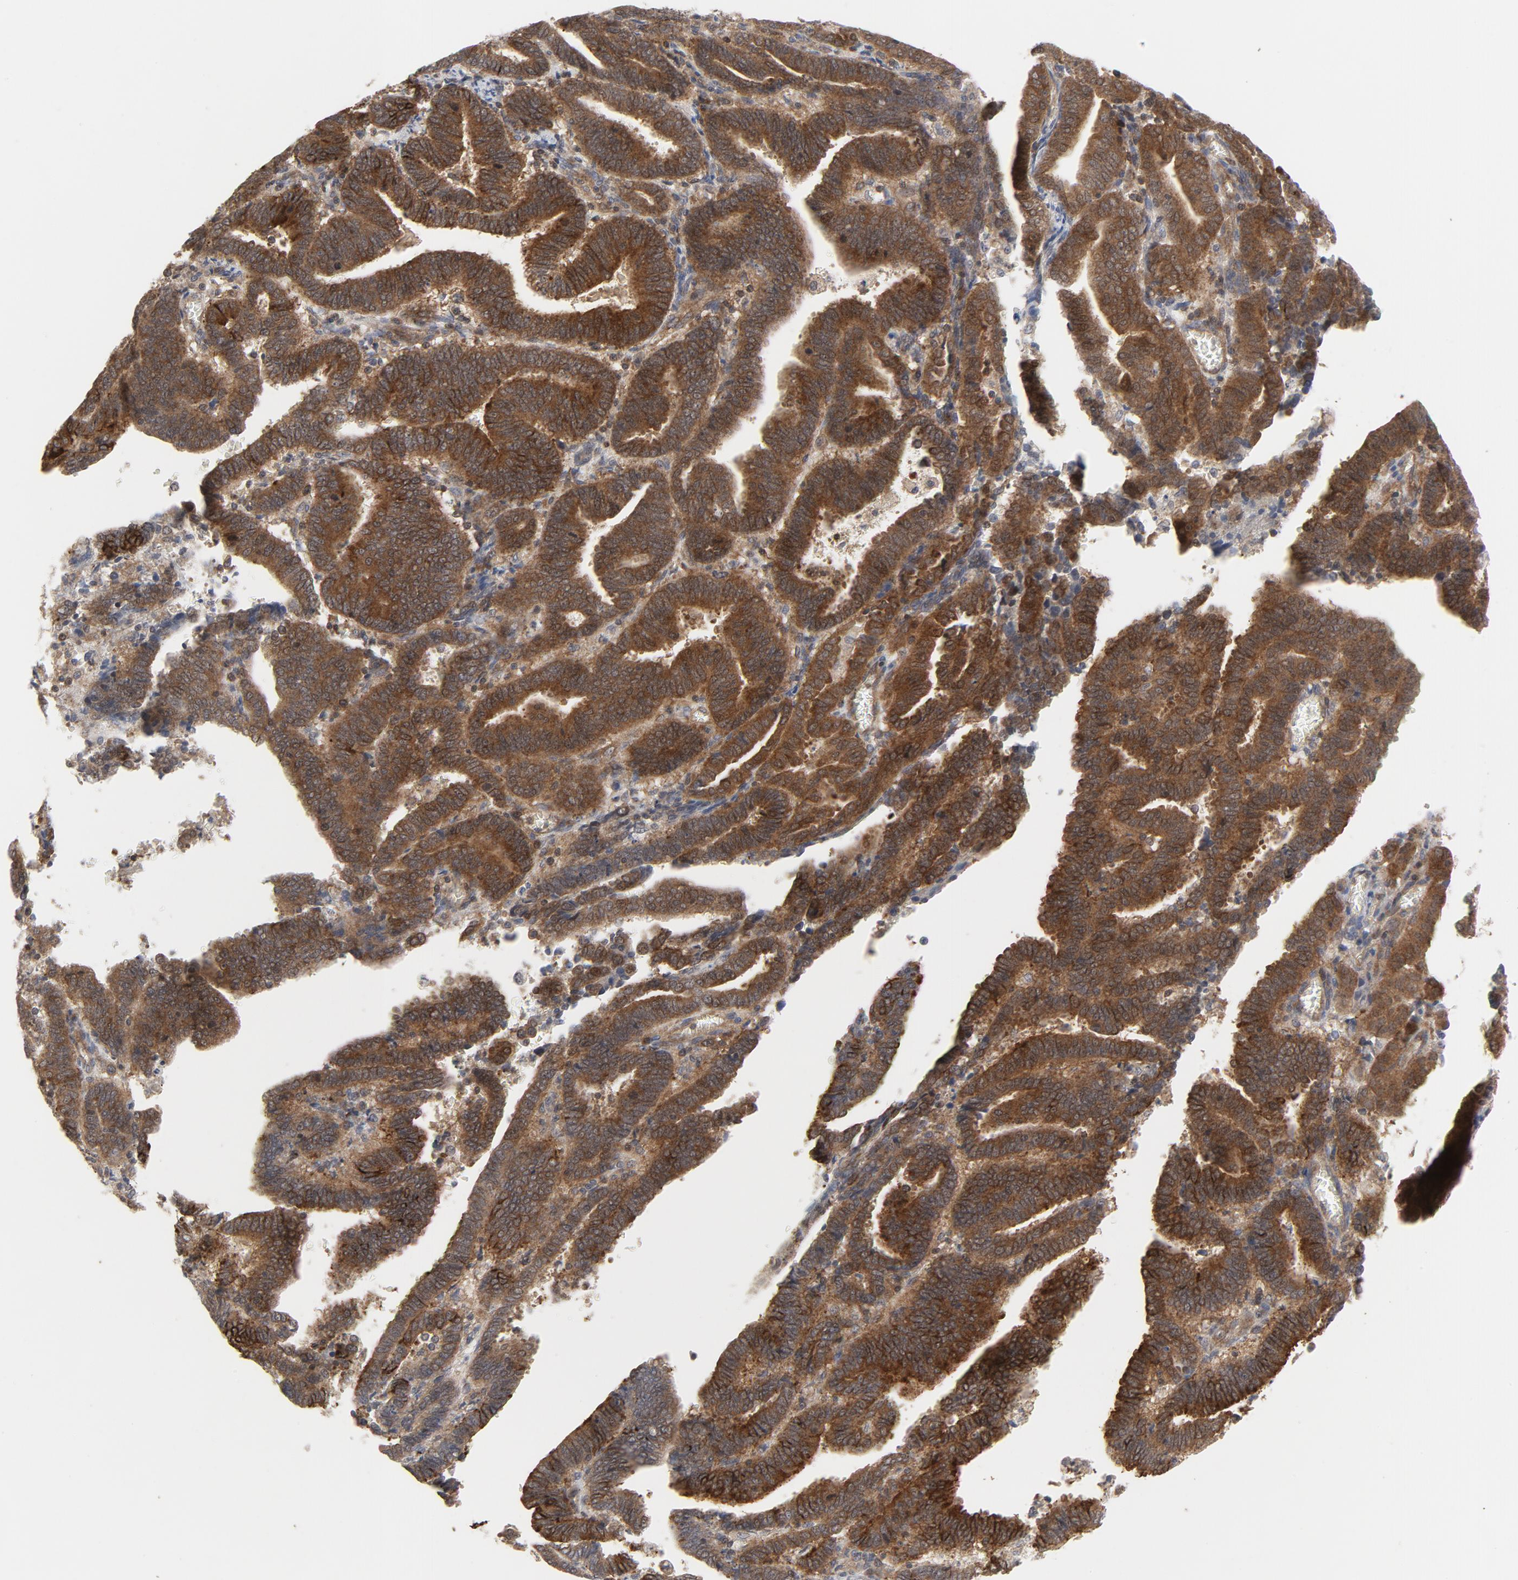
{"staining": {"intensity": "strong", "quantity": ">75%", "location": "cytoplasmic/membranous"}, "tissue": "endometrial cancer", "cell_type": "Tumor cells", "image_type": "cancer", "snomed": [{"axis": "morphology", "description": "Adenocarcinoma, NOS"}, {"axis": "topography", "description": "Uterus"}], "caption": "Approximately >75% of tumor cells in endometrial cancer (adenocarcinoma) reveal strong cytoplasmic/membranous protein staining as visualized by brown immunohistochemical staining.", "gene": "MAP2K7", "patient": {"sex": "female", "age": 83}}